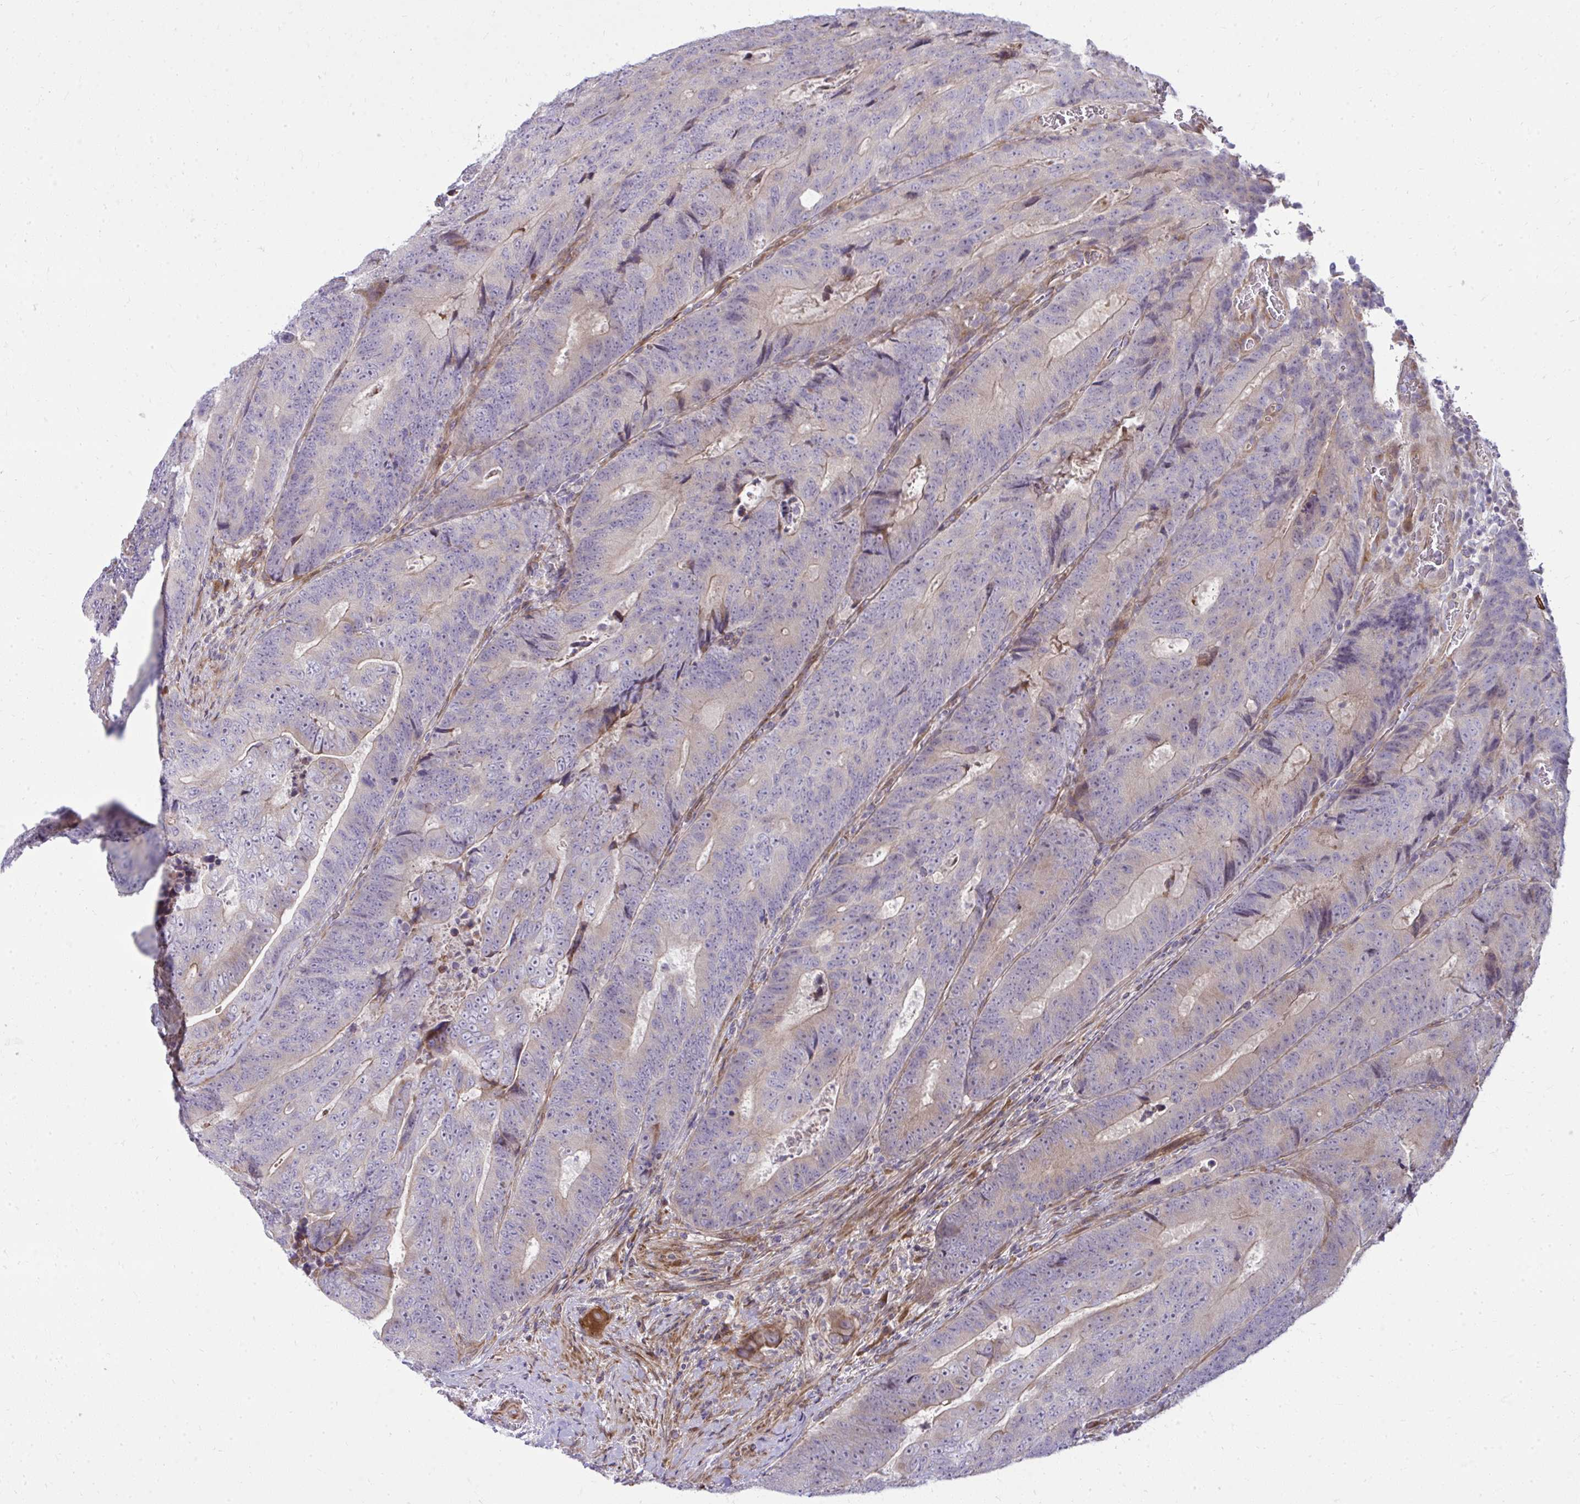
{"staining": {"intensity": "weak", "quantity": "<25%", "location": "cytoplasmic/membranous"}, "tissue": "colorectal cancer", "cell_type": "Tumor cells", "image_type": "cancer", "snomed": [{"axis": "morphology", "description": "Adenocarcinoma, NOS"}, {"axis": "topography", "description": "Colon"}], "caption": "The immunohistochemistry (IHC) histopathology image has no significant positivity in tumor cells of adenocarcinoma (colorectal) tissue. The staining was performed using DAB (3,3'-diaminobenzidine) to visualize the protein expression in brown, while the nuclei were stained in blue with hematoxylin (Magnification: 20x).", "gene": "ZSCAN9", "patient": {"sex": "female", "age": 48}}